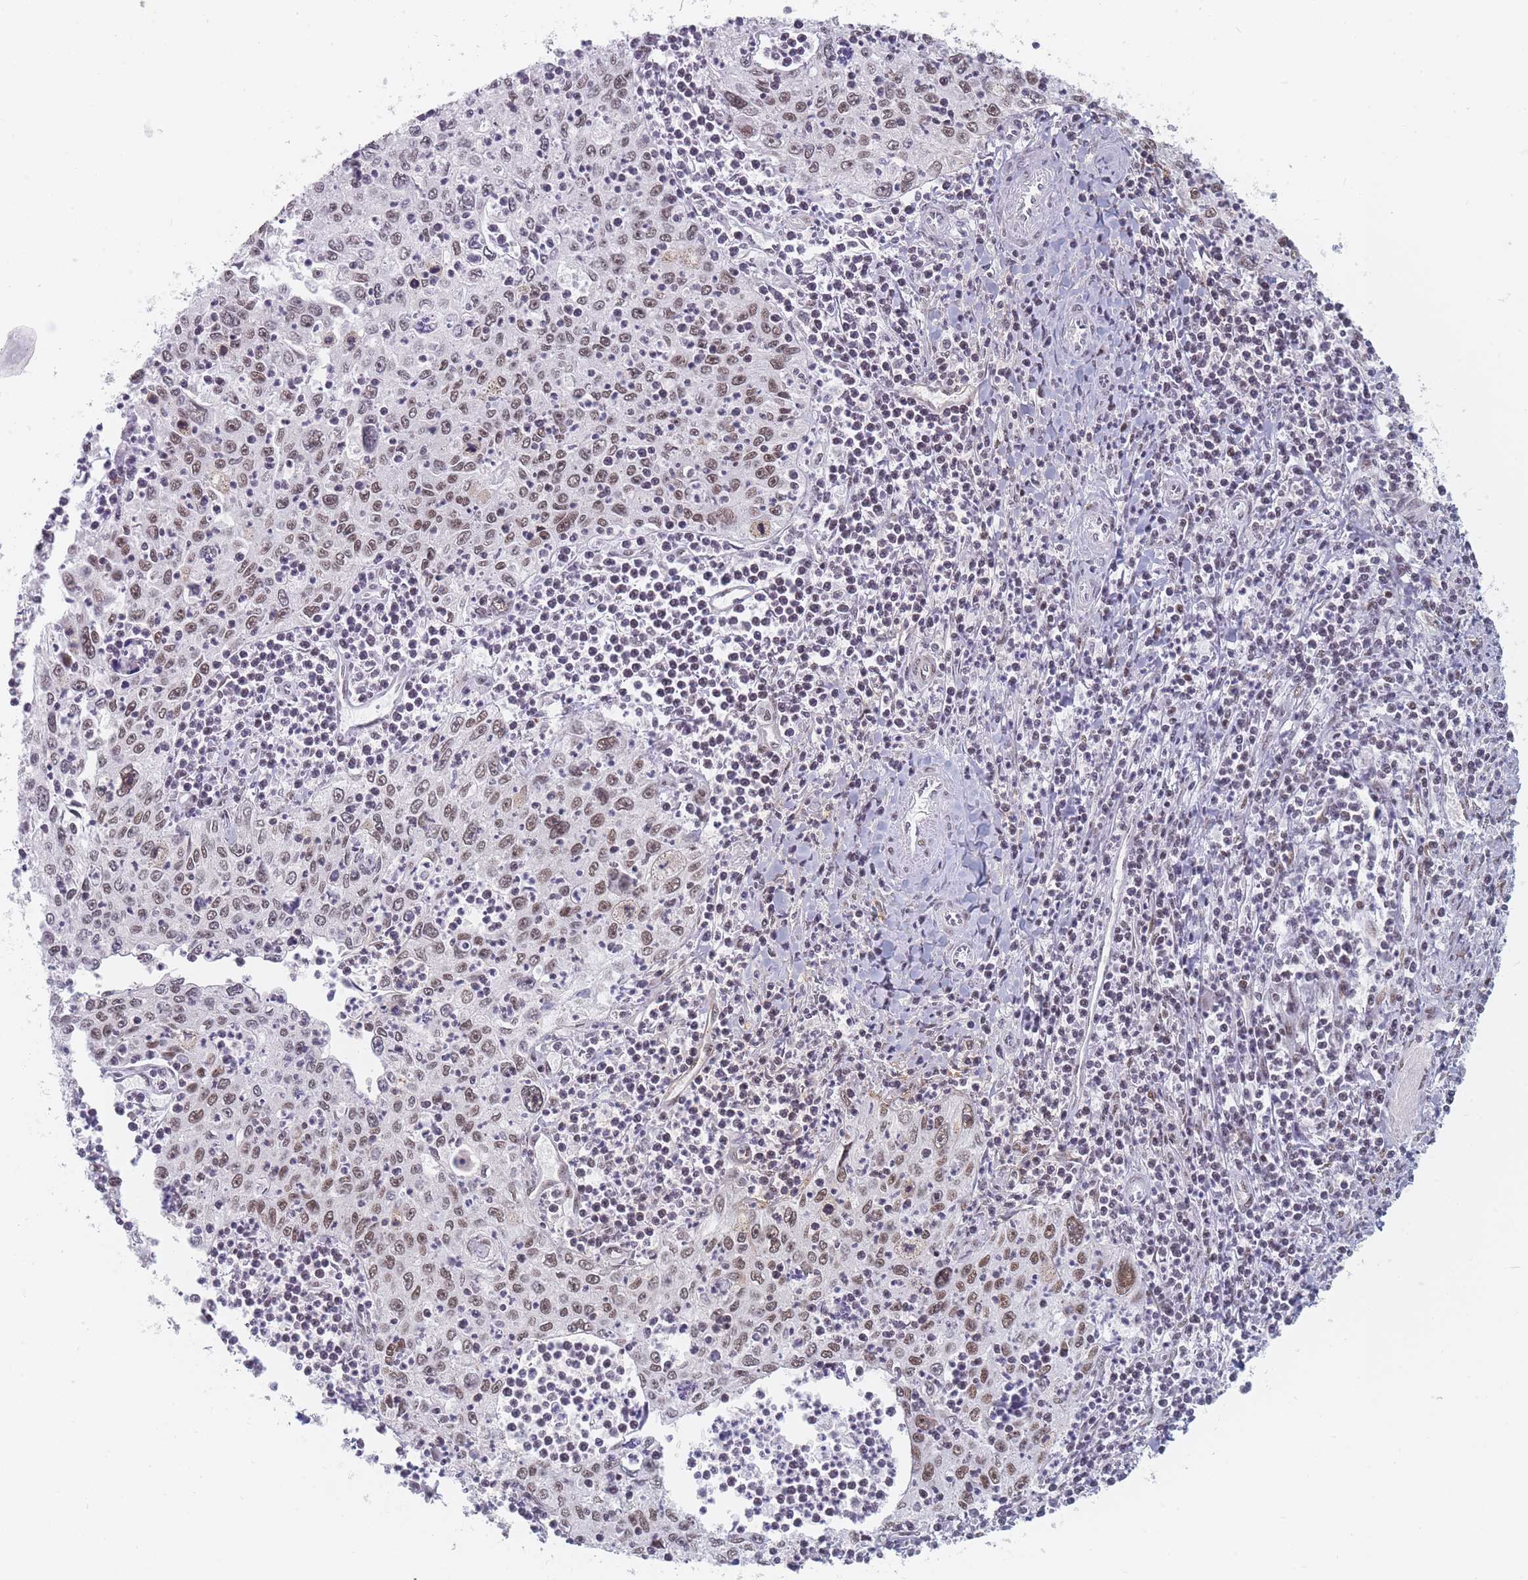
{"staining": {"intensity": "moderate", "quantity": ">75%", "location": "nuclear"}, "tissue": "cervical cancer", "cell_type": "Tumor cells", "image_type": "cancer", "snomed": [{"axis": "morphology", "description": "Squamous cell carcinoma, NOS"}, {"axis": "topography", "description": "Cervix"}], "caption": "Immunohistochemistry (IHC) of cervical squamous cell carcinoma exhibits medium levels of moderate nuclear positivity in about >75% of tumor cells.", "gene": "SAFB2", "patient": {"sex": "female", "age": 30}}